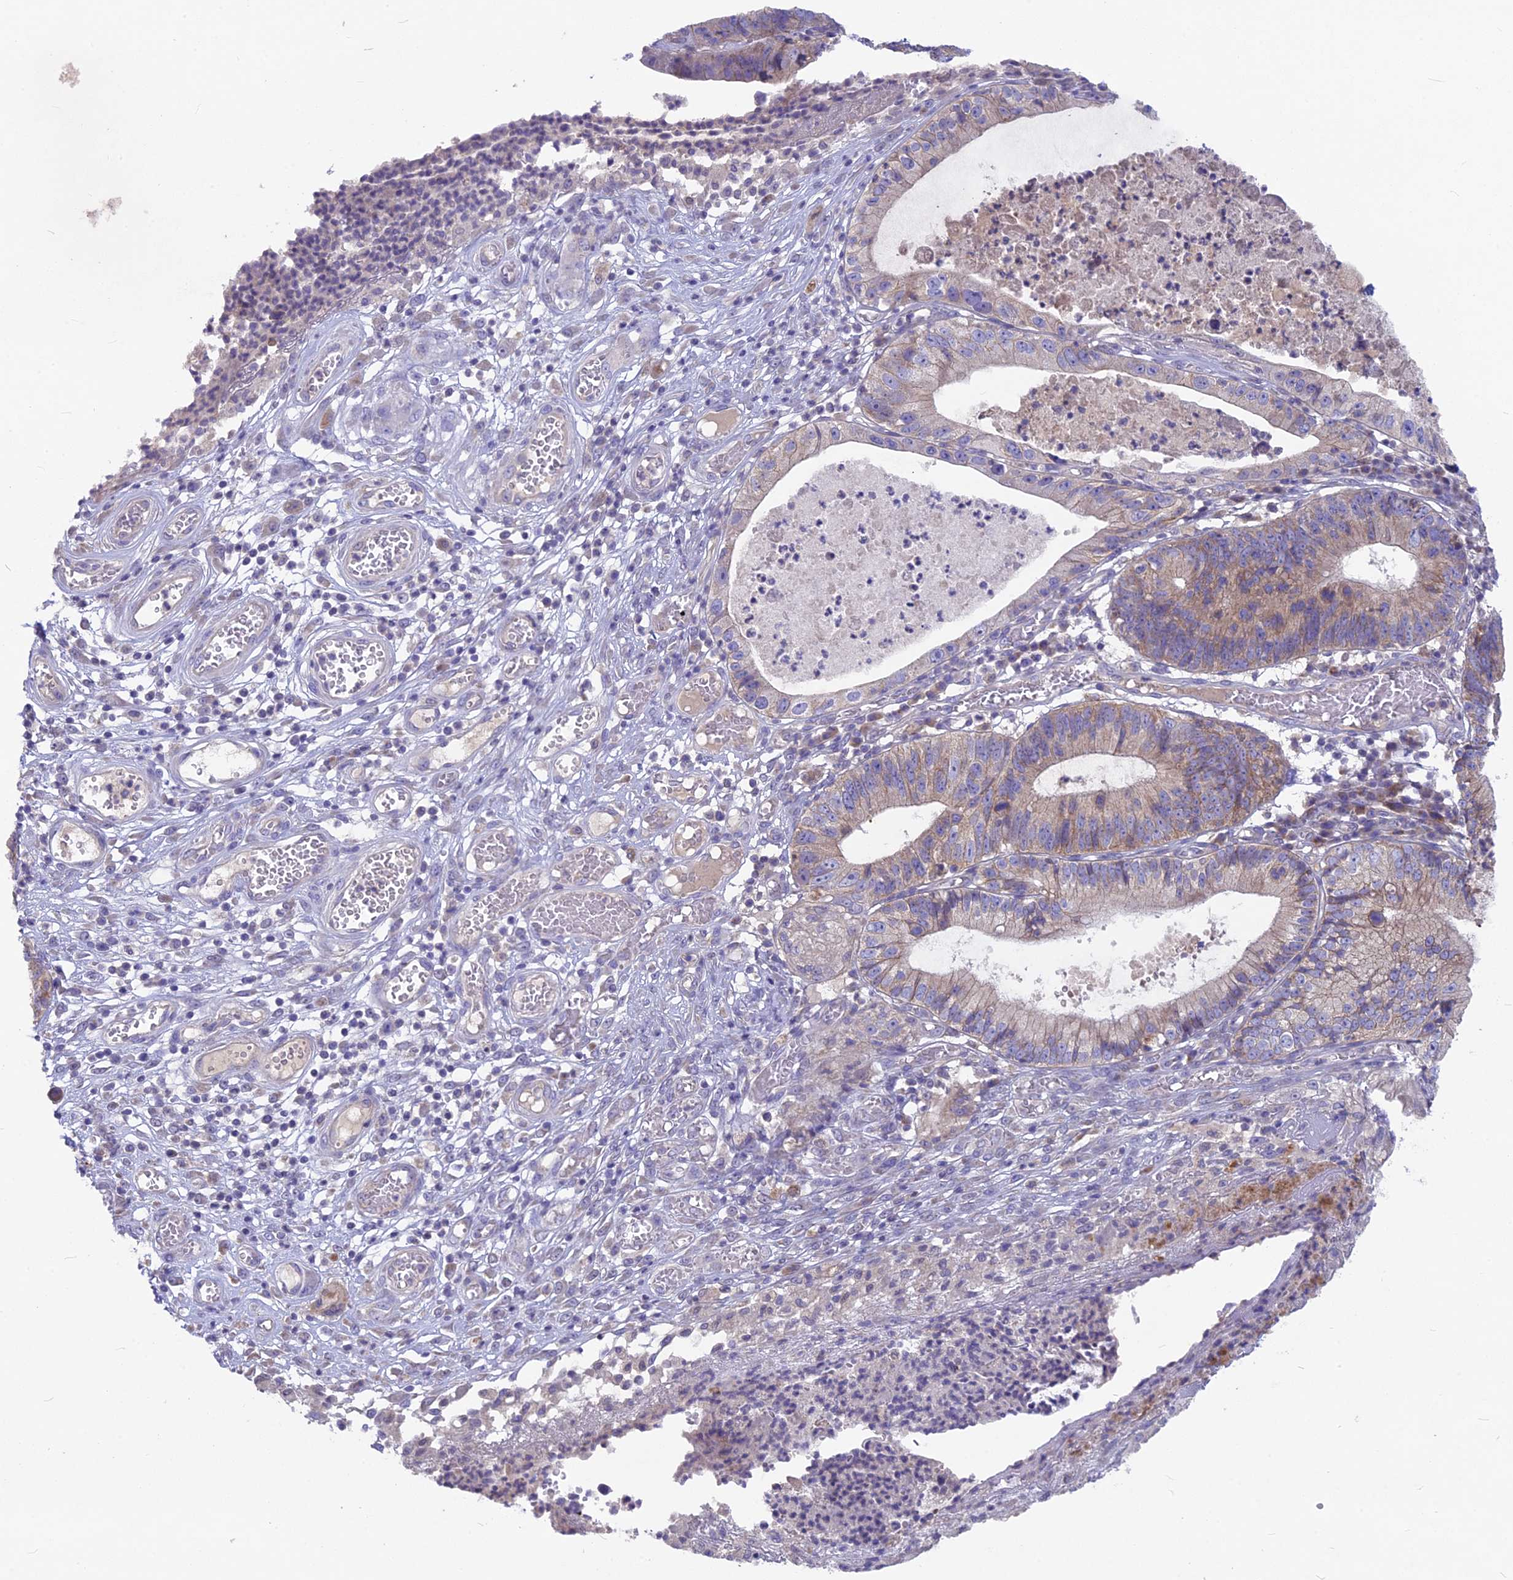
{"staining": {"intensity": "weak", "quantity": "25%-75%", "location": "cytoplasmic/membranous"}, "tissue": "stomach cancer", "cell_type": "Tumor cells", "image_type": "cancer", "snomed": [{"axis": "morphology", "description": "Adenocarcinoma, NOS"}, {"axis": "topography", "description": "Stomach"}], "caption": "Immunohistochemical staining of human stomach adenocarcinoma exhibits low levels of weak cytoplasmic/membranous protein positivity in approximately 25%-75% of tumor cells.", "gene": "PZP", "patient": {"sex": "male", "age": 59}}